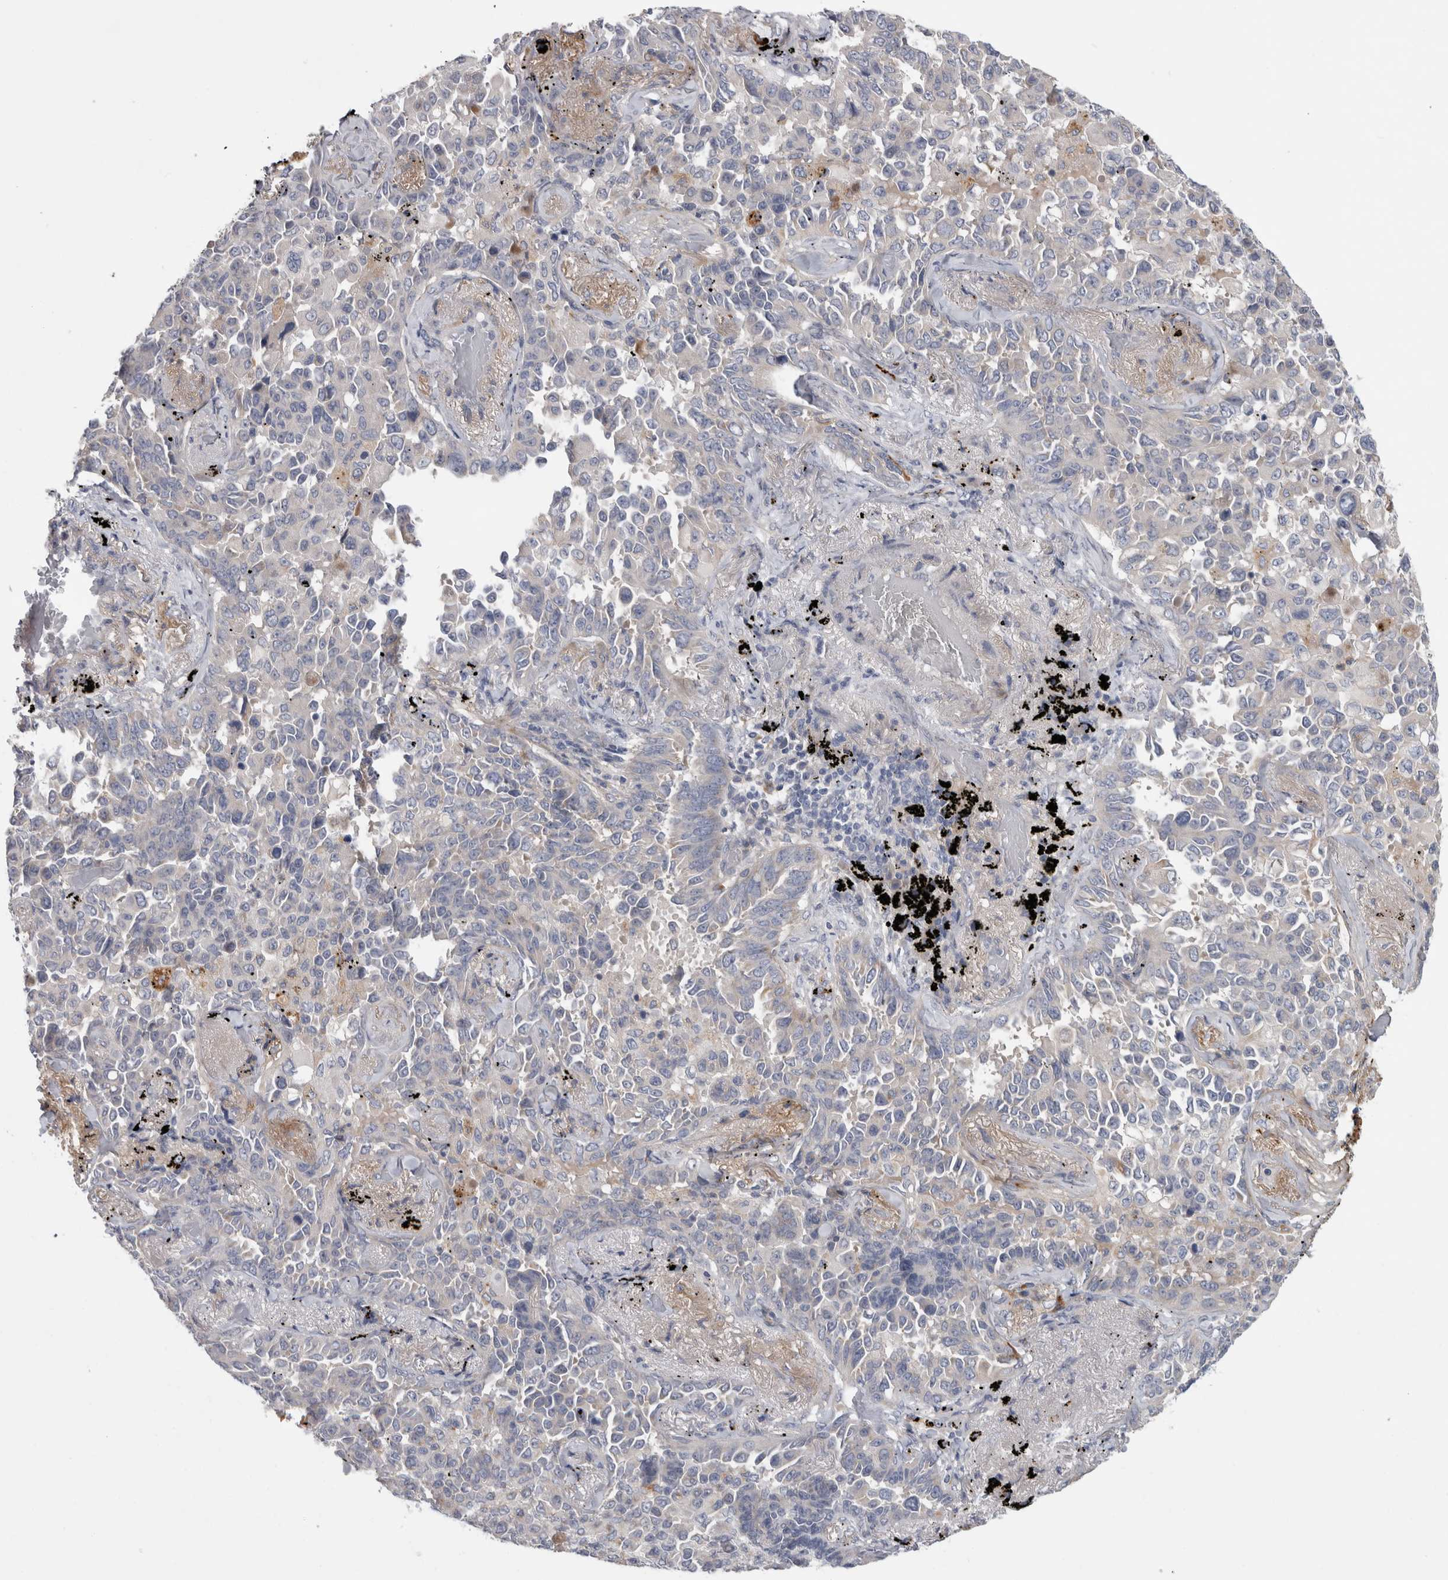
{"staining": {"intensity": "negative", "quantity": "none", "location": "none"}, "tissue": "lung cancer", "cell_type": "Tumor cells", "image_type": "cancer", "snomed": [{"axis": "morphology", "description": "Adenocarcinoma, NOS"}, {"axis": "topography", "description": "Lung"}], "caption": "The image demonstrates no staining of tumor cells in lung adenocarcinoma. The staining was performed using DAB to visualize the protein expression in brown, while the nuclei were stained in blue with hematoxylin (Magnification: 20x).", "gene": "ATXN2", "patient": {"sex": "female", "age": 67}}